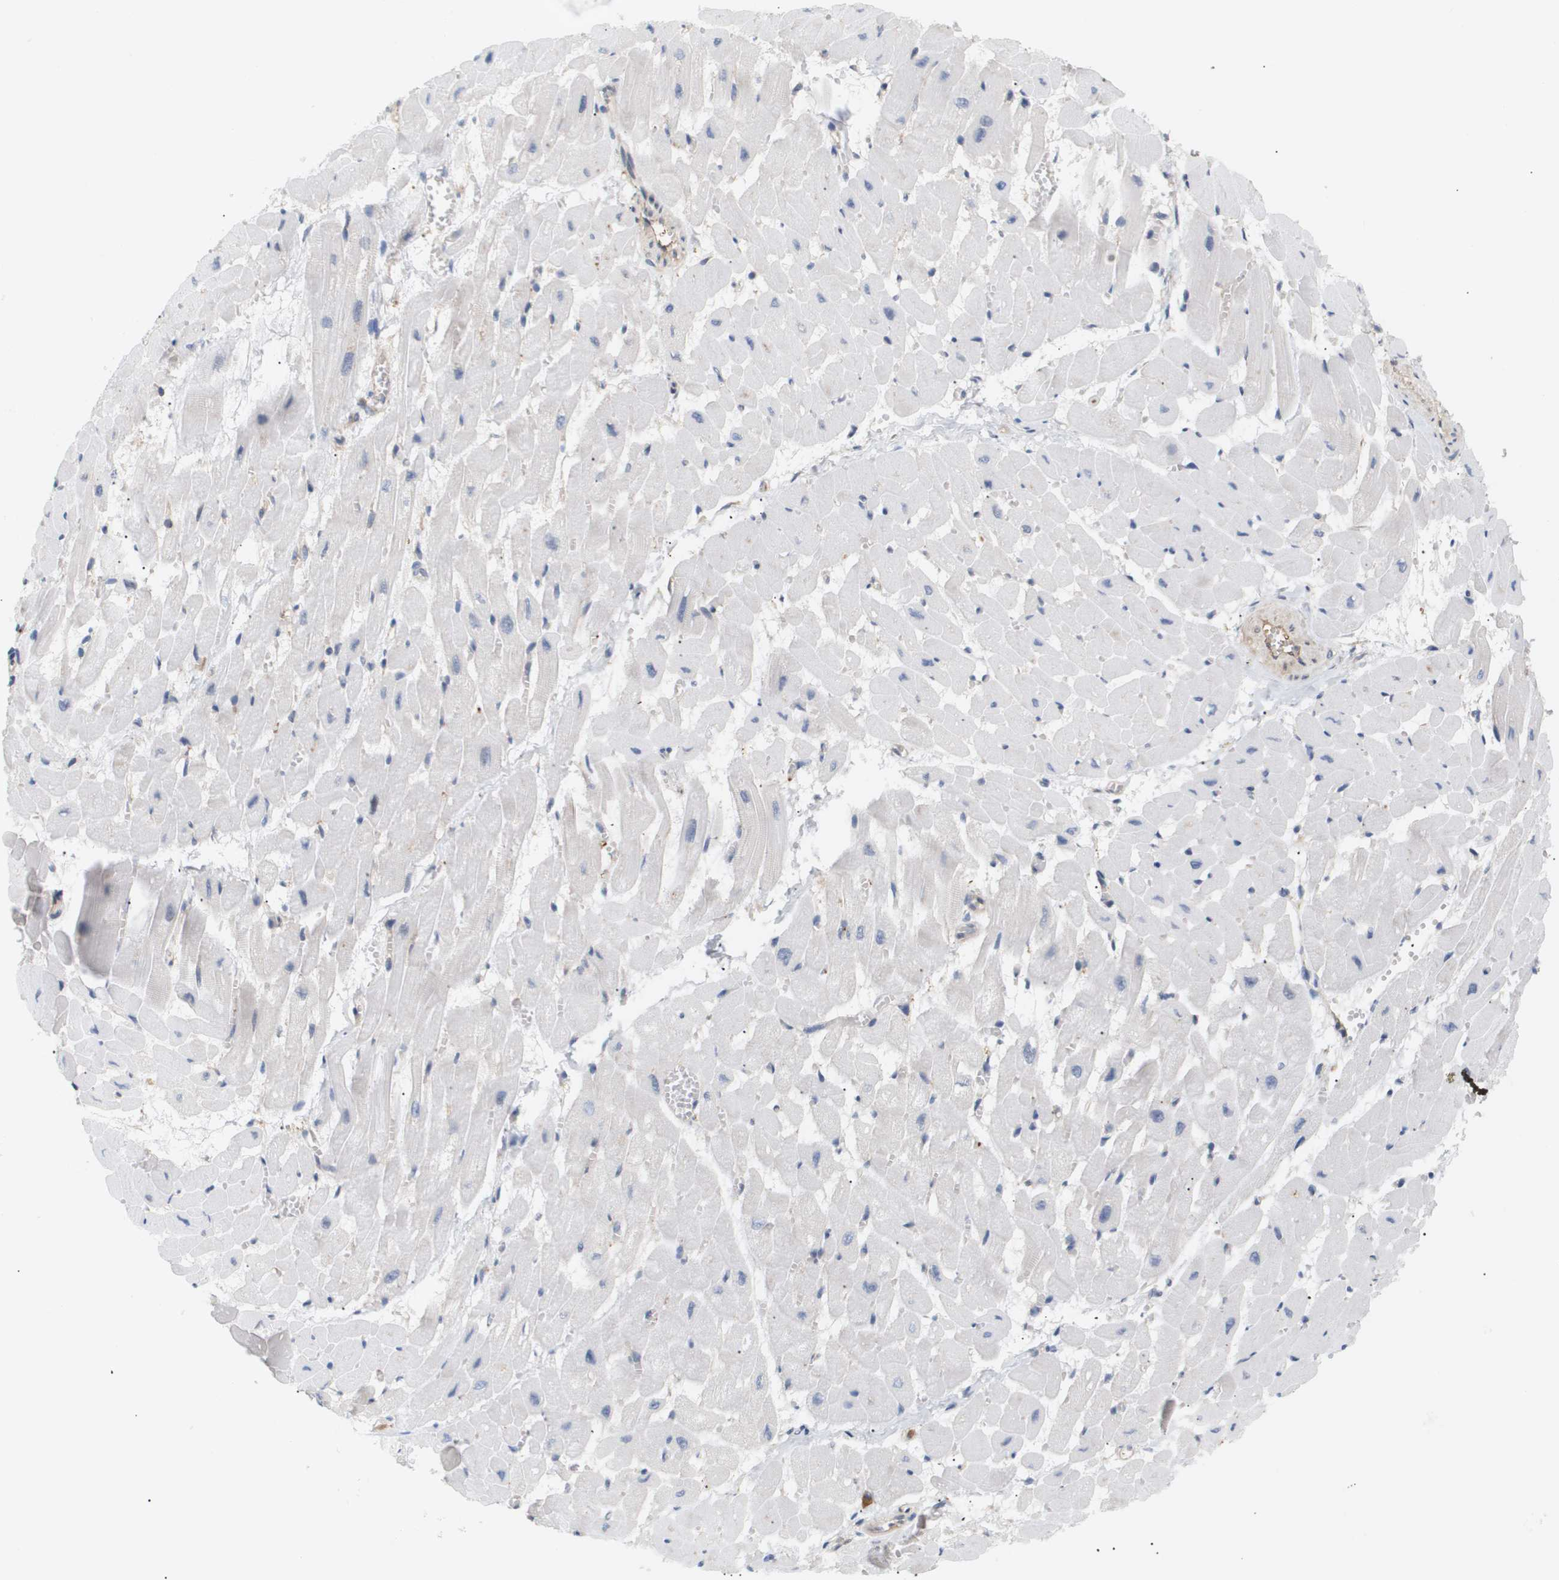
{"staining": {"intensity": "negative", "quantity": "none", "location": "none"}, "tissue": "heart muscle", "cell_type": "Cardiomyocytes", "image_type": "normal", "snomed": [{"axis": "morphology", "description": "Normal tissue, NOS"}, {"axis": "topography", "description": "Heart"}], "caption": "Immunohistochemistry (IHC) histopathology image of normal heart muscle stained for a protein (brown), which demonstrates no staining in cardiomyocytes.", "gene": "CORO2B", "patient": {"sex": "male", "age": 45}}